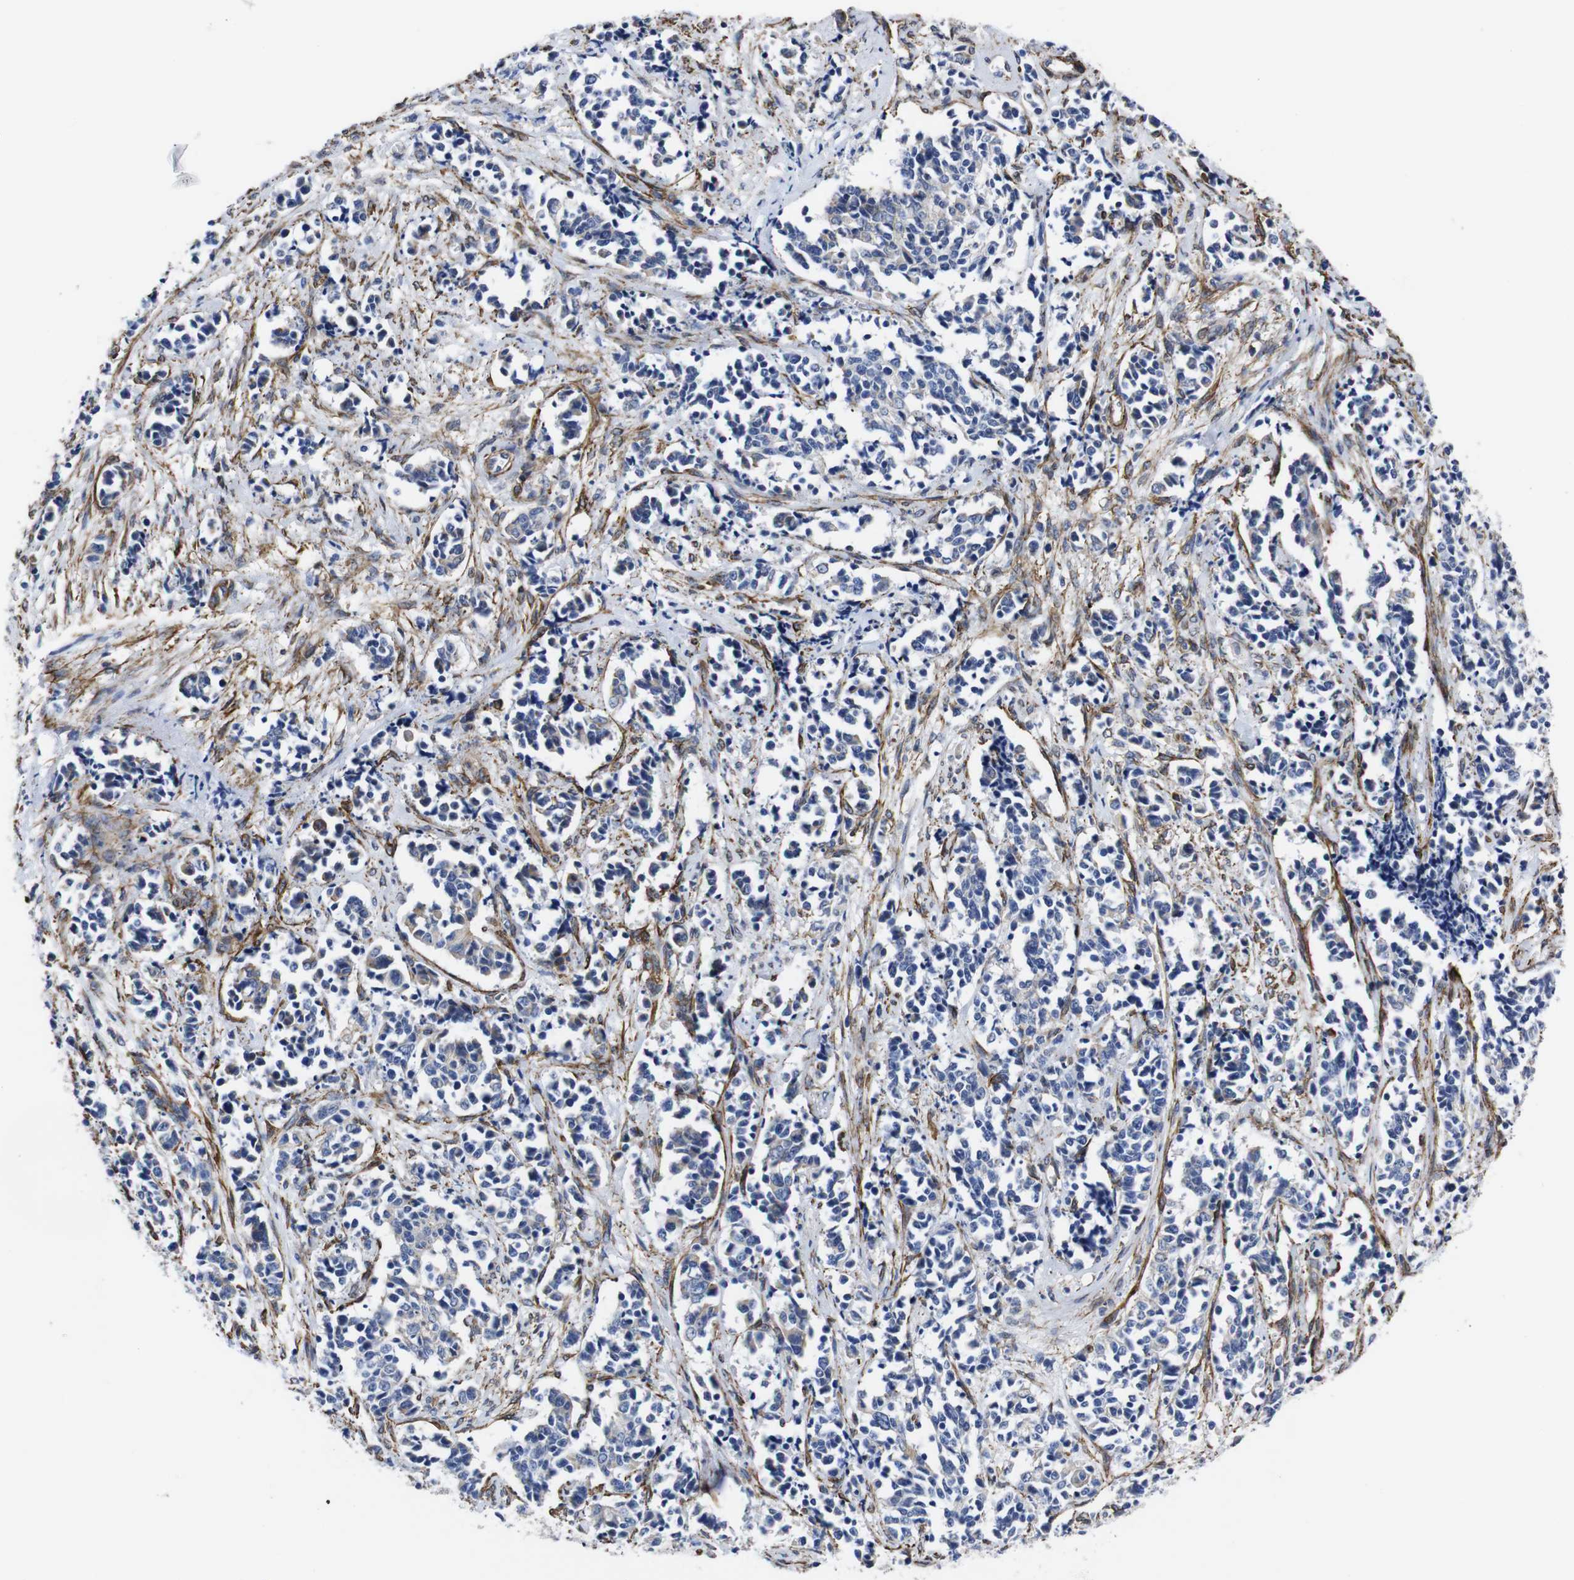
{"staining": {"intensity": "negative", "quantity": "none", "location": "none"}, "tissue": "cervical cancer", "cell_type": "Tumor cells", "image_type": "cancer", "snomed": [{"axis": "morphology", "description": "Normal tissue, NOS"}, {"axis": "morphology", "description": "Squamous cell carcinoma, NOS"}, {"axis": "topography", "description": "Cervix"}], "caption": "A photomicrograph of human squamous cell carcinoma (cervical) is negative for staining in tumor cells.", "gene": "WNT10A", "patient": {"sex": "female", "age": 35}}